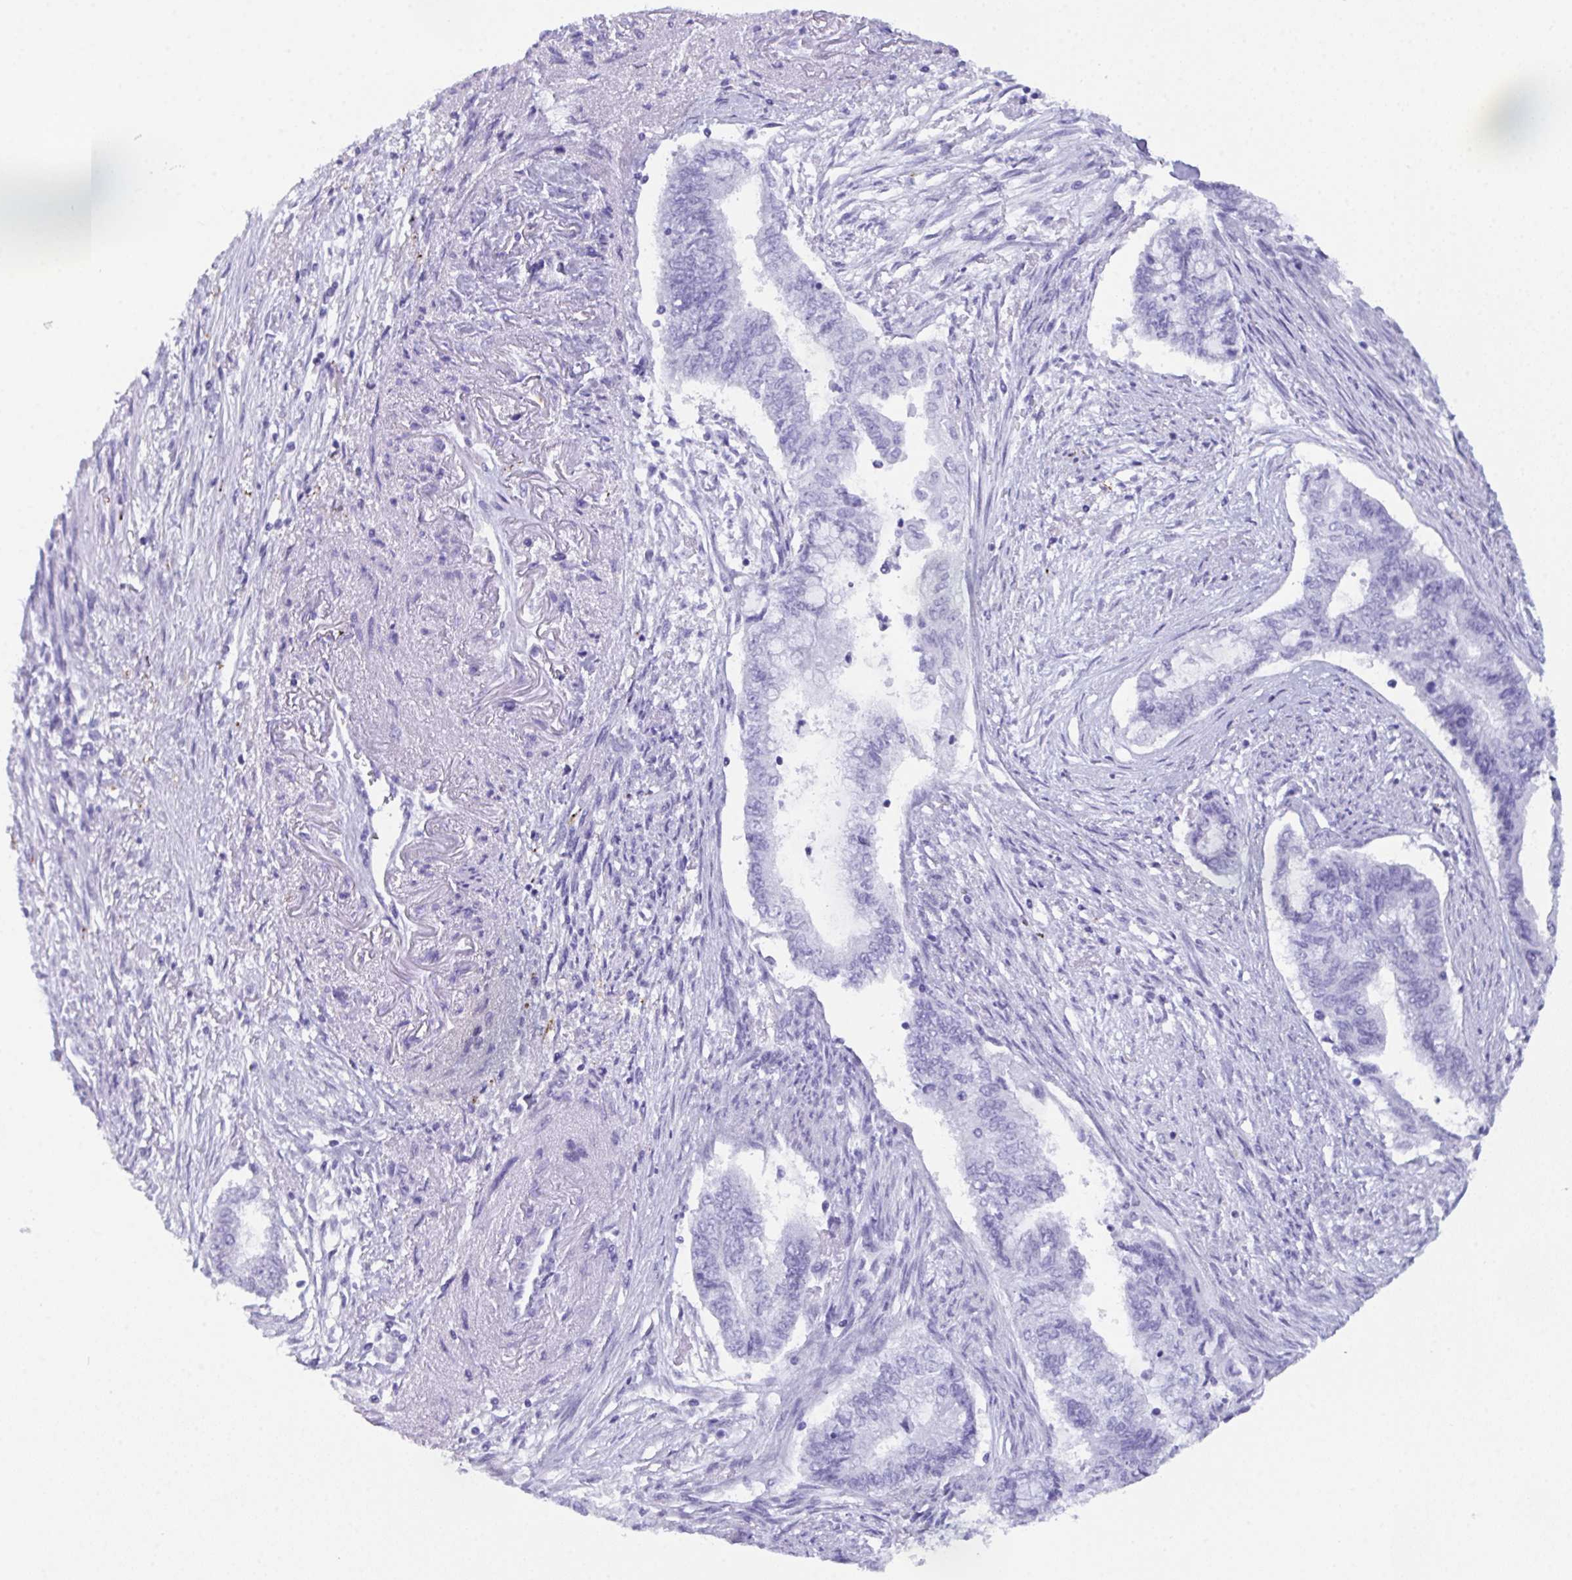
{"staining": {"intensity": "negative", "quantity": "none", "location": "none"}, "tissue": "endometrial cancer", "cell_type": "Tumor cells", "image_type": "cancer", "snomed": [{"axis": "morphology", "description": "Adenocarcinoma, NOS"}, {"axis": "topography", "description": "Endometrium"}], "caption": "DAB (3,3'-diaminobenzidine) immunohistochemical staining of human adenocarcinoma (endometrial) shows no significant expression in tumor cells. Nuclei are stained in blue.", "gene": "ZNF850", "patient": {"sex": "female", "age": 65}}